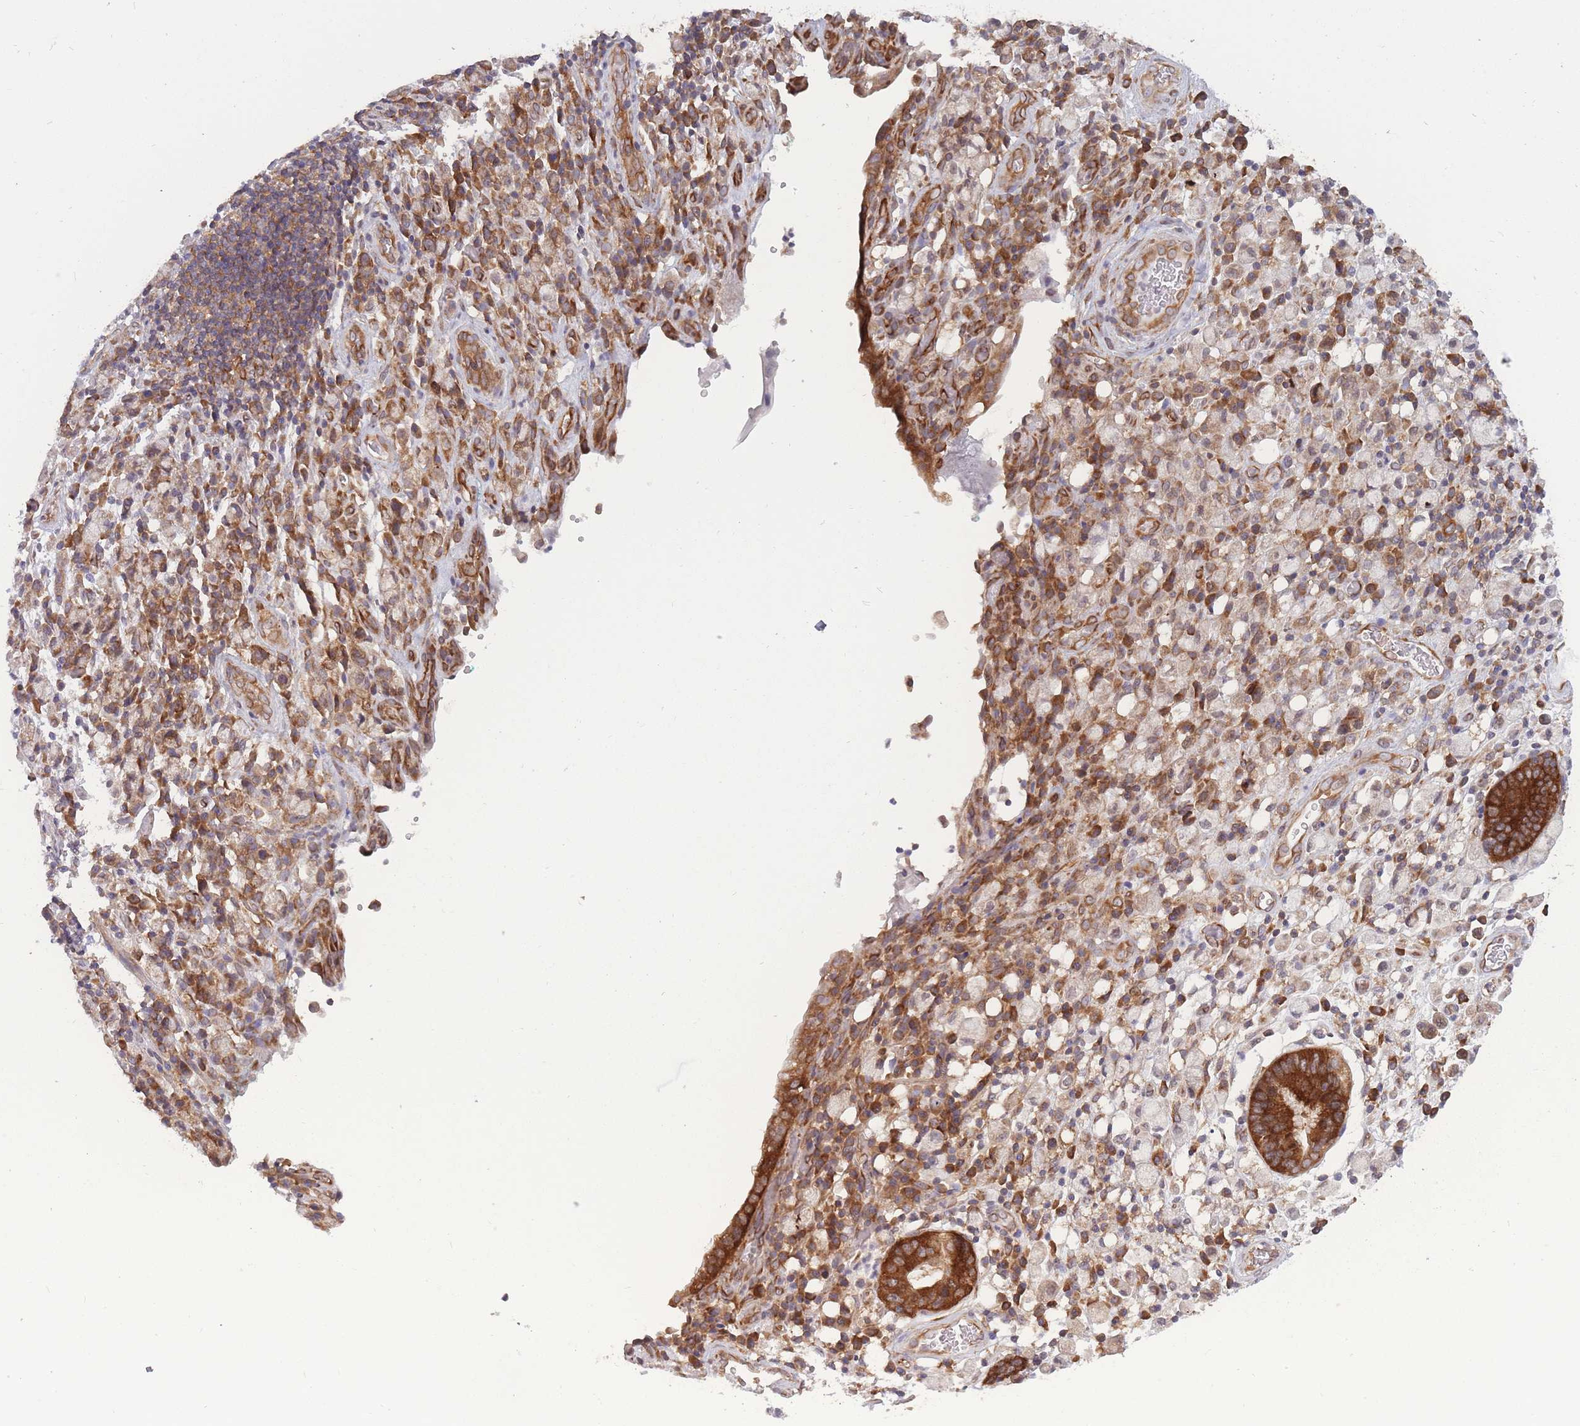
{"staining": {"intensity": "strong", "quantity": ">75%", "location": "cytoplasmic/membranous"}, "tissue": "stomach cancer", "cell_type": "Tumor cells", "image_type": "cancer", "snomed": [{"axis": "morphology", "description": "Adenocarcinoma, NOS"}, {"axis": "topography", "description": "Stomach"}], "caption": "Stomach adenocarcinoma stained for a protein exhibits strong cytoplasmic/membranous positivity in tumor cells.", "gene": "CCDC124", "patient": {"sex": "male", "age": 77}}